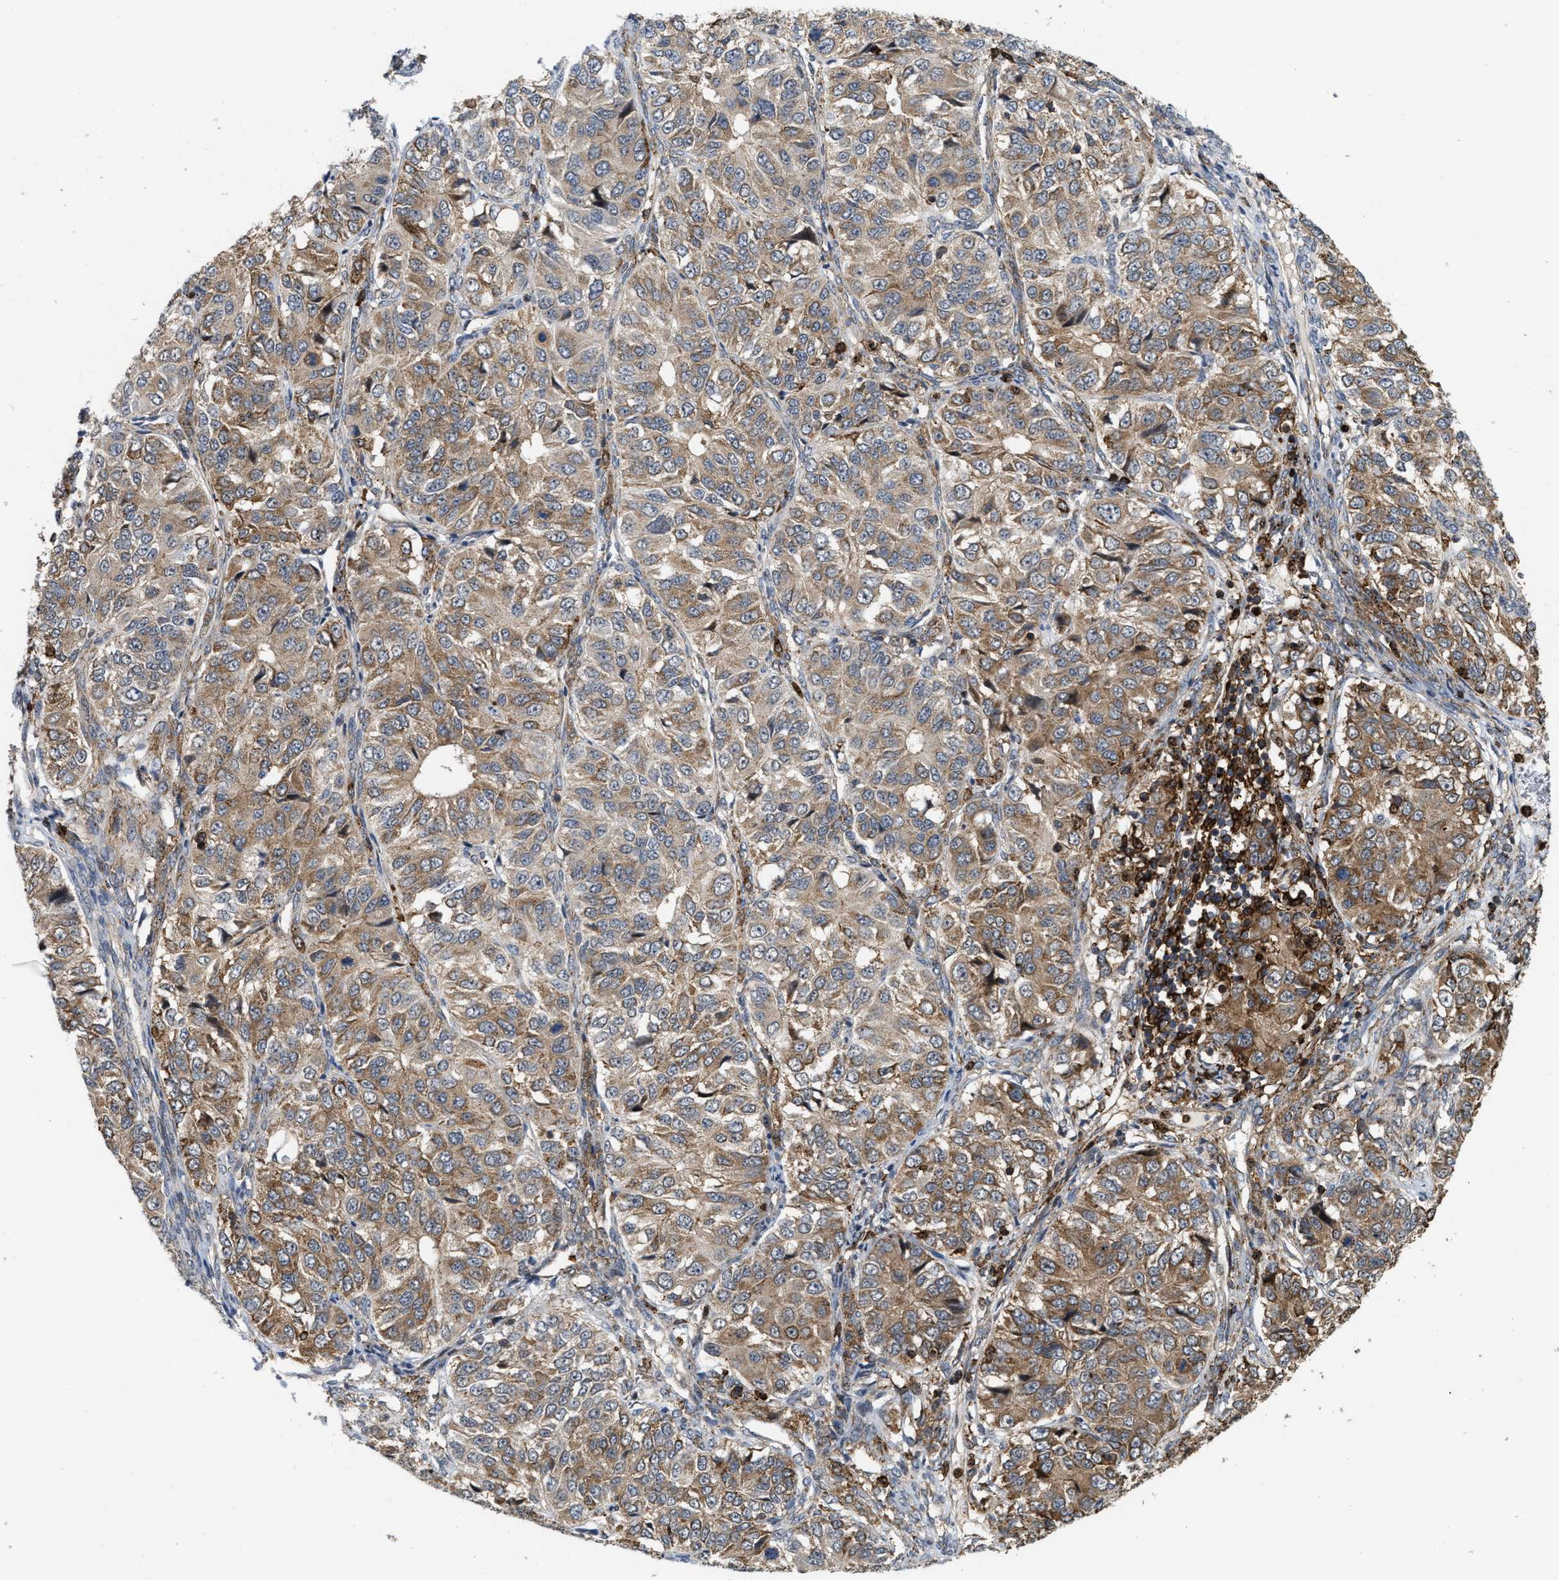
{"staining": {"intensity": "moderate", "quantity": ">75%", "location": "cytoplasmic/membranous"}, "tissue": "ovarian cancer", "cell_type": "Tumor cells", "image_type": "cancer", "snomed": [{"axis": "morphology", "description": "Carcinoma, endometroid"}, {"axis": "topography", "description": "Ovary"}], "caption": "Immunohistochemical staining of human endometroid carcinoma (ovarian) shows moderate cytoplasmic/membranous protein staining in about >75% of tumor cells.", "gene": "IQCE", "patient": {"sex": "female", "age": 51}}